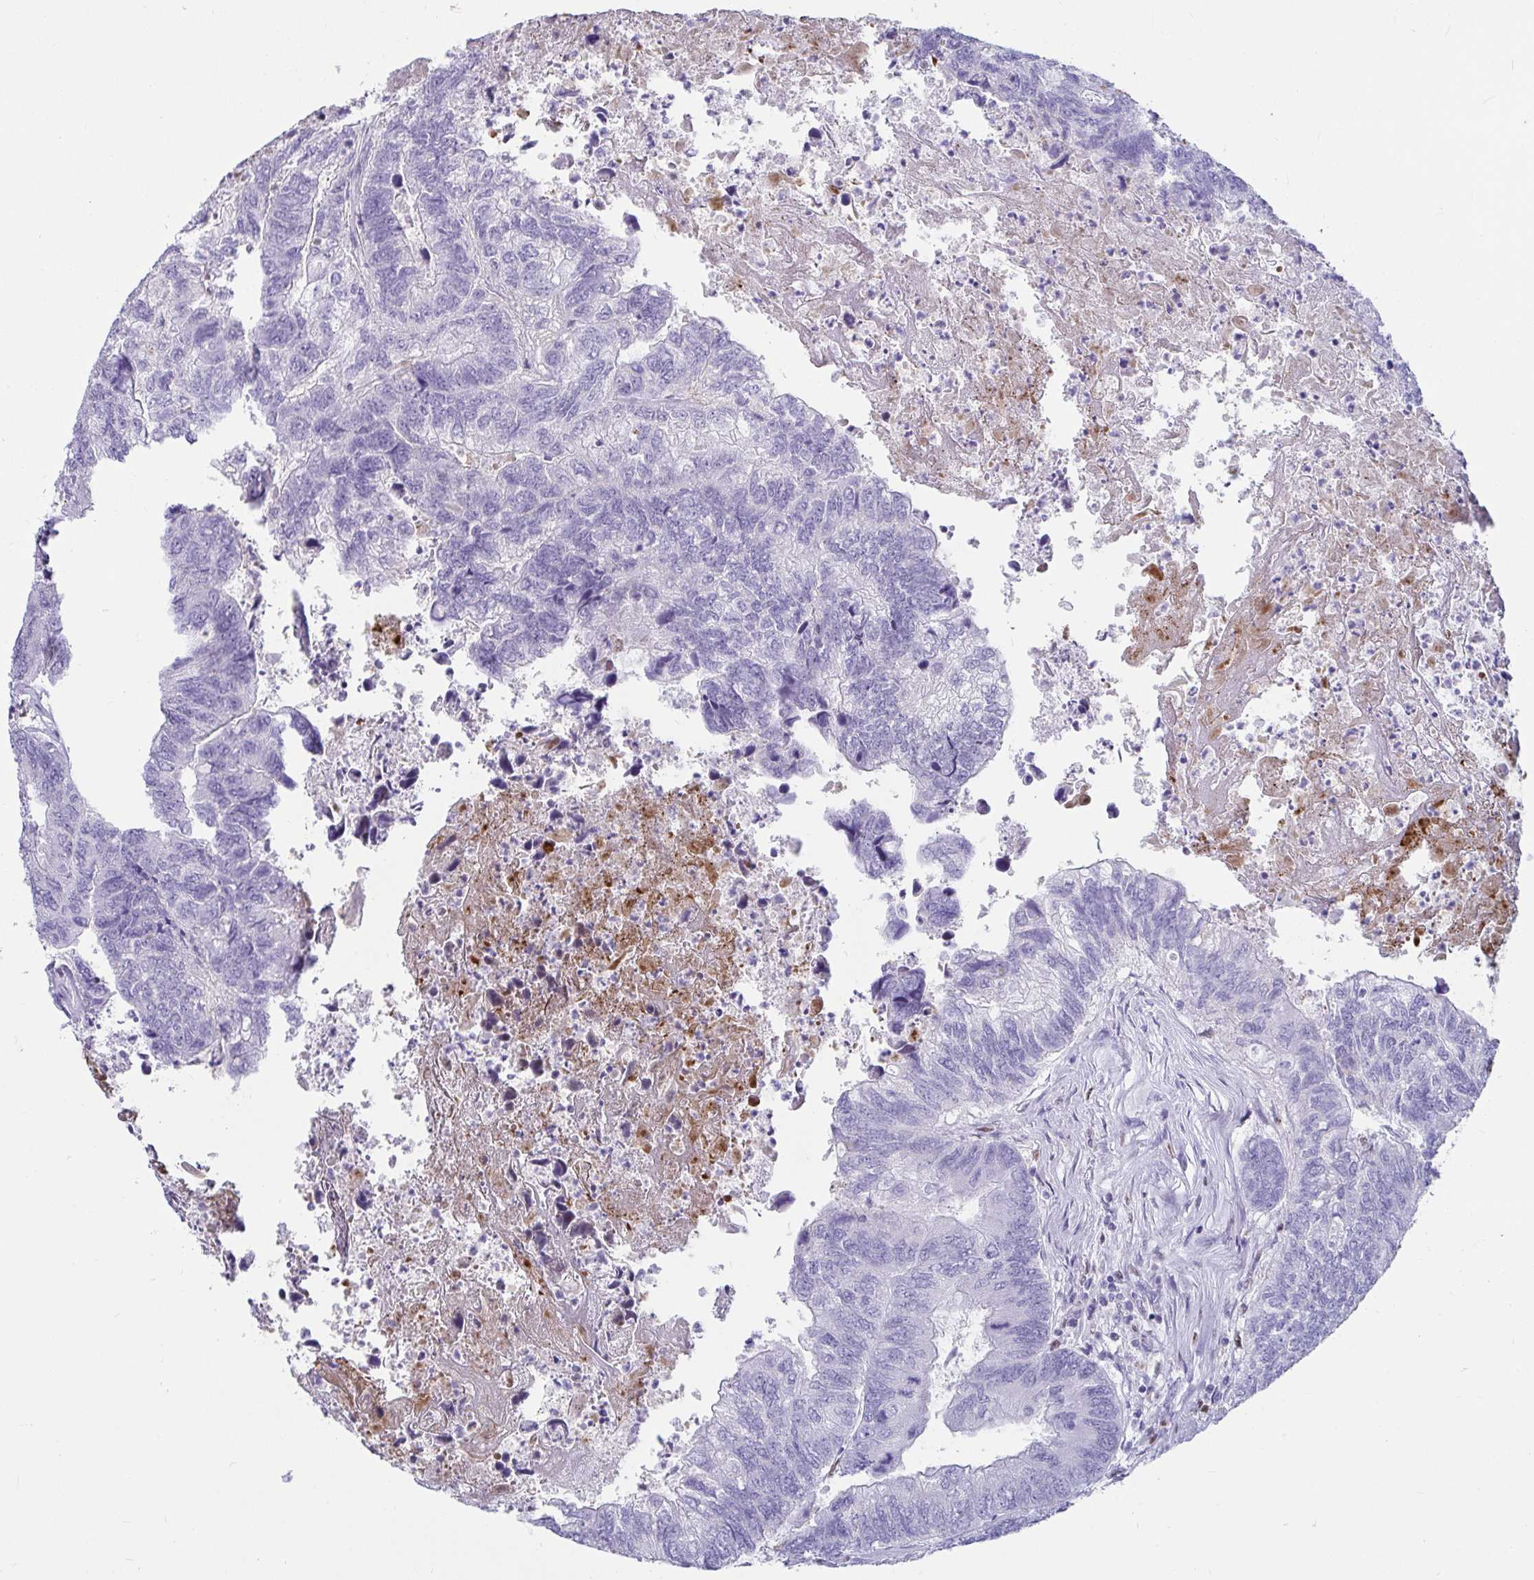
{"staining": {"intensity": "negative", "quantity": "none", "location": "none"}, "tissue": "colorectal cancer", "cell_type": "Tumor cells", "image_type": "cancer", "snomed": [{"axis": "morphology", "description": "Adenocarcinoma, NOS"}, {"axis": "topography", "description": "Colon"}], "caption": "An image of colorectal adenocarcinoma stained for a protein reveals no brown staining in tumor cells.", "gene": "ZNF586", "patient": {"sex": "female", "age": 67}}